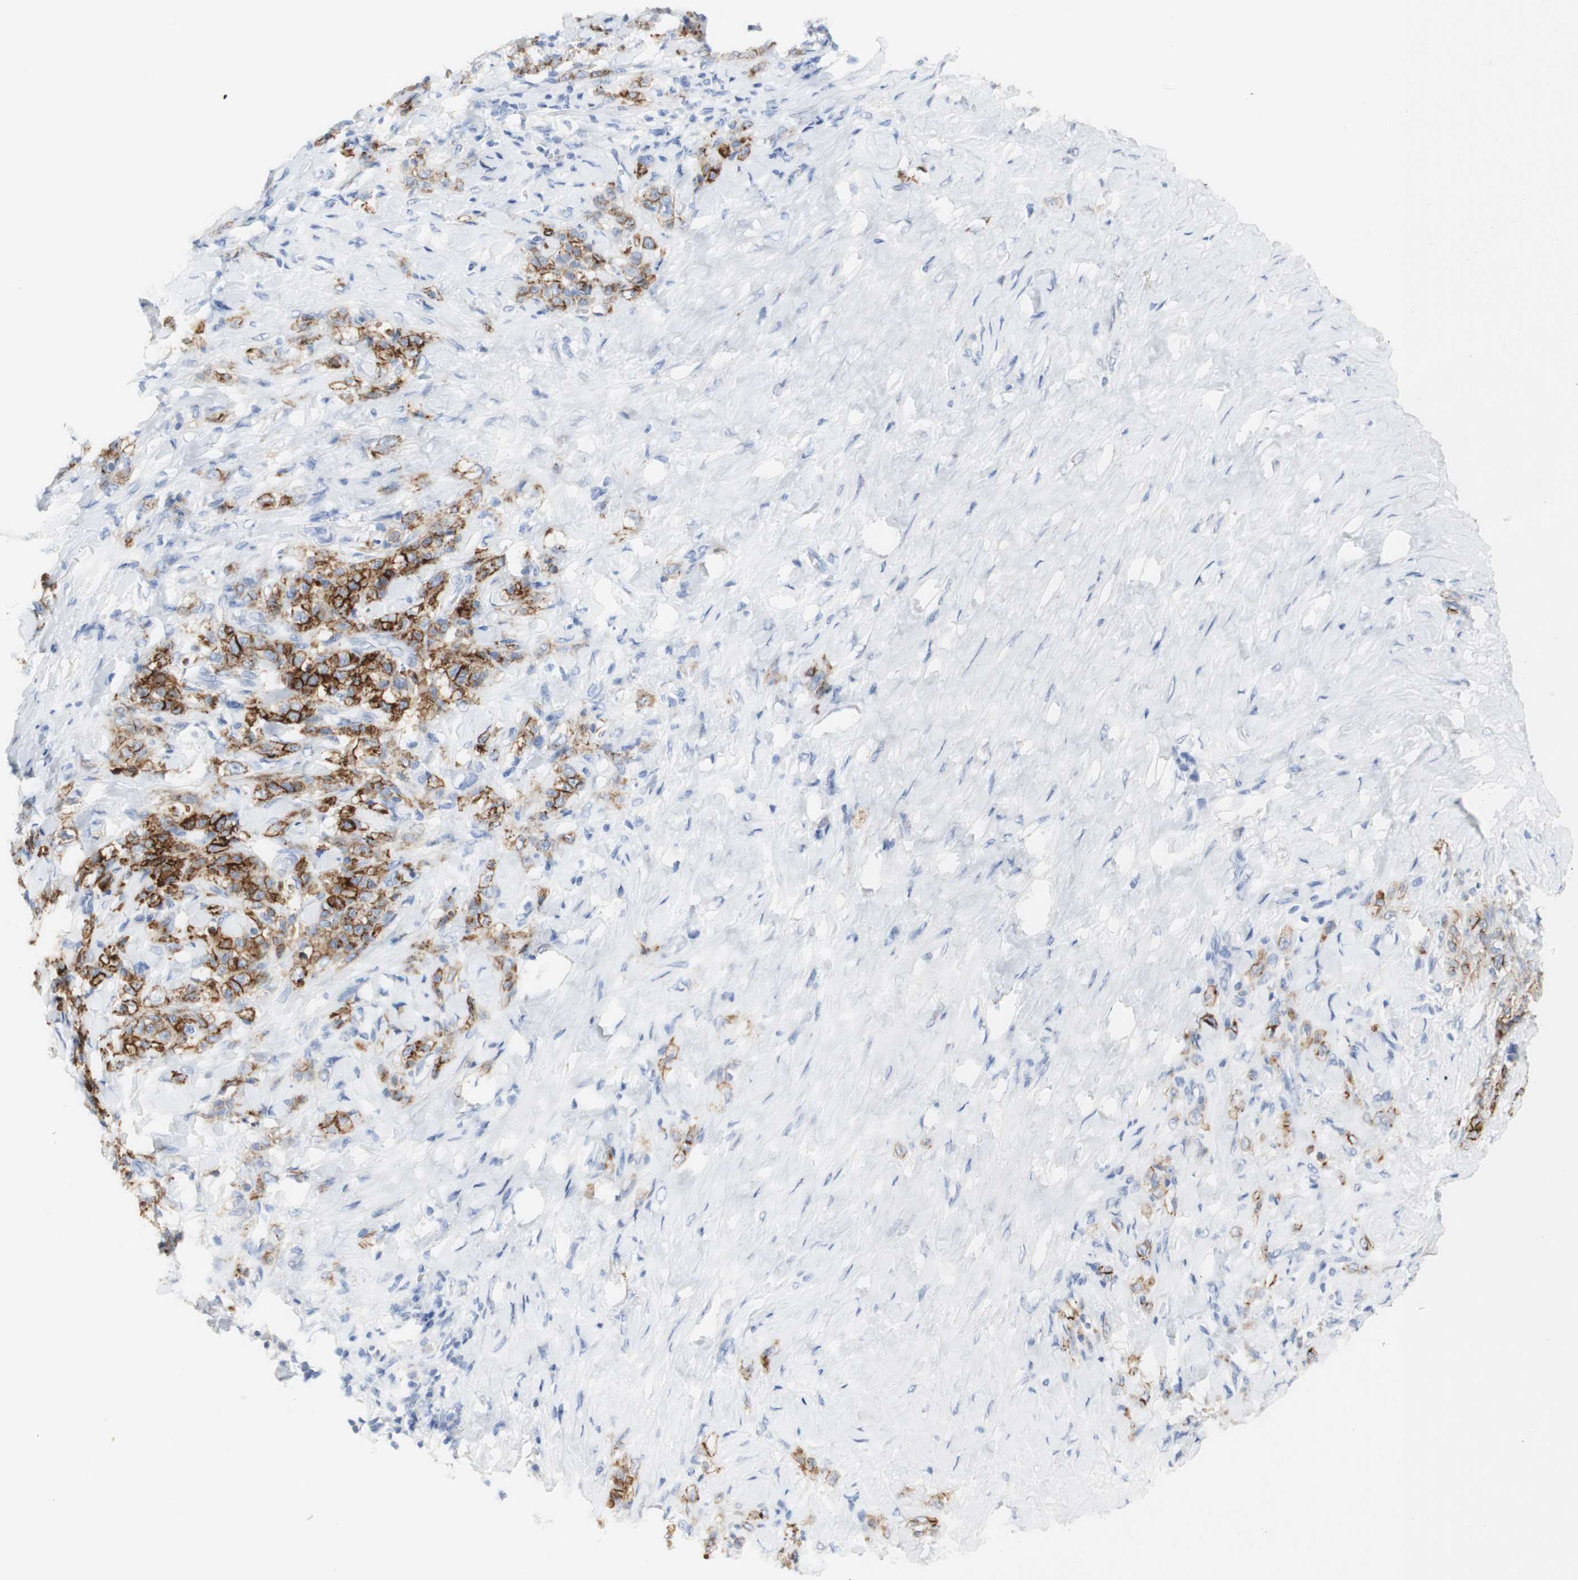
{"staining": {"intensity": "strong", "quantity": "25%-75%", "location": "cytoplasmic/membranous"}, "tissue": "stomach cancer", "cell_type": "Tumor cells", "image_type": "cancer", "snomed": [{"axis": "morphology", "description": "Adenocarcinoma, NOS"}, {"axis": "topography", "description": "Stomach"}], "caption": "The micrograph displays immunohistochemical staining of stomach adenocarcinoma. There is strong cytoplasmic/membranous expression is seen in approximately 25%-75% of tumor cells.", "gene": "DSC2", "patient": {"sex": "male", "age": 82}}